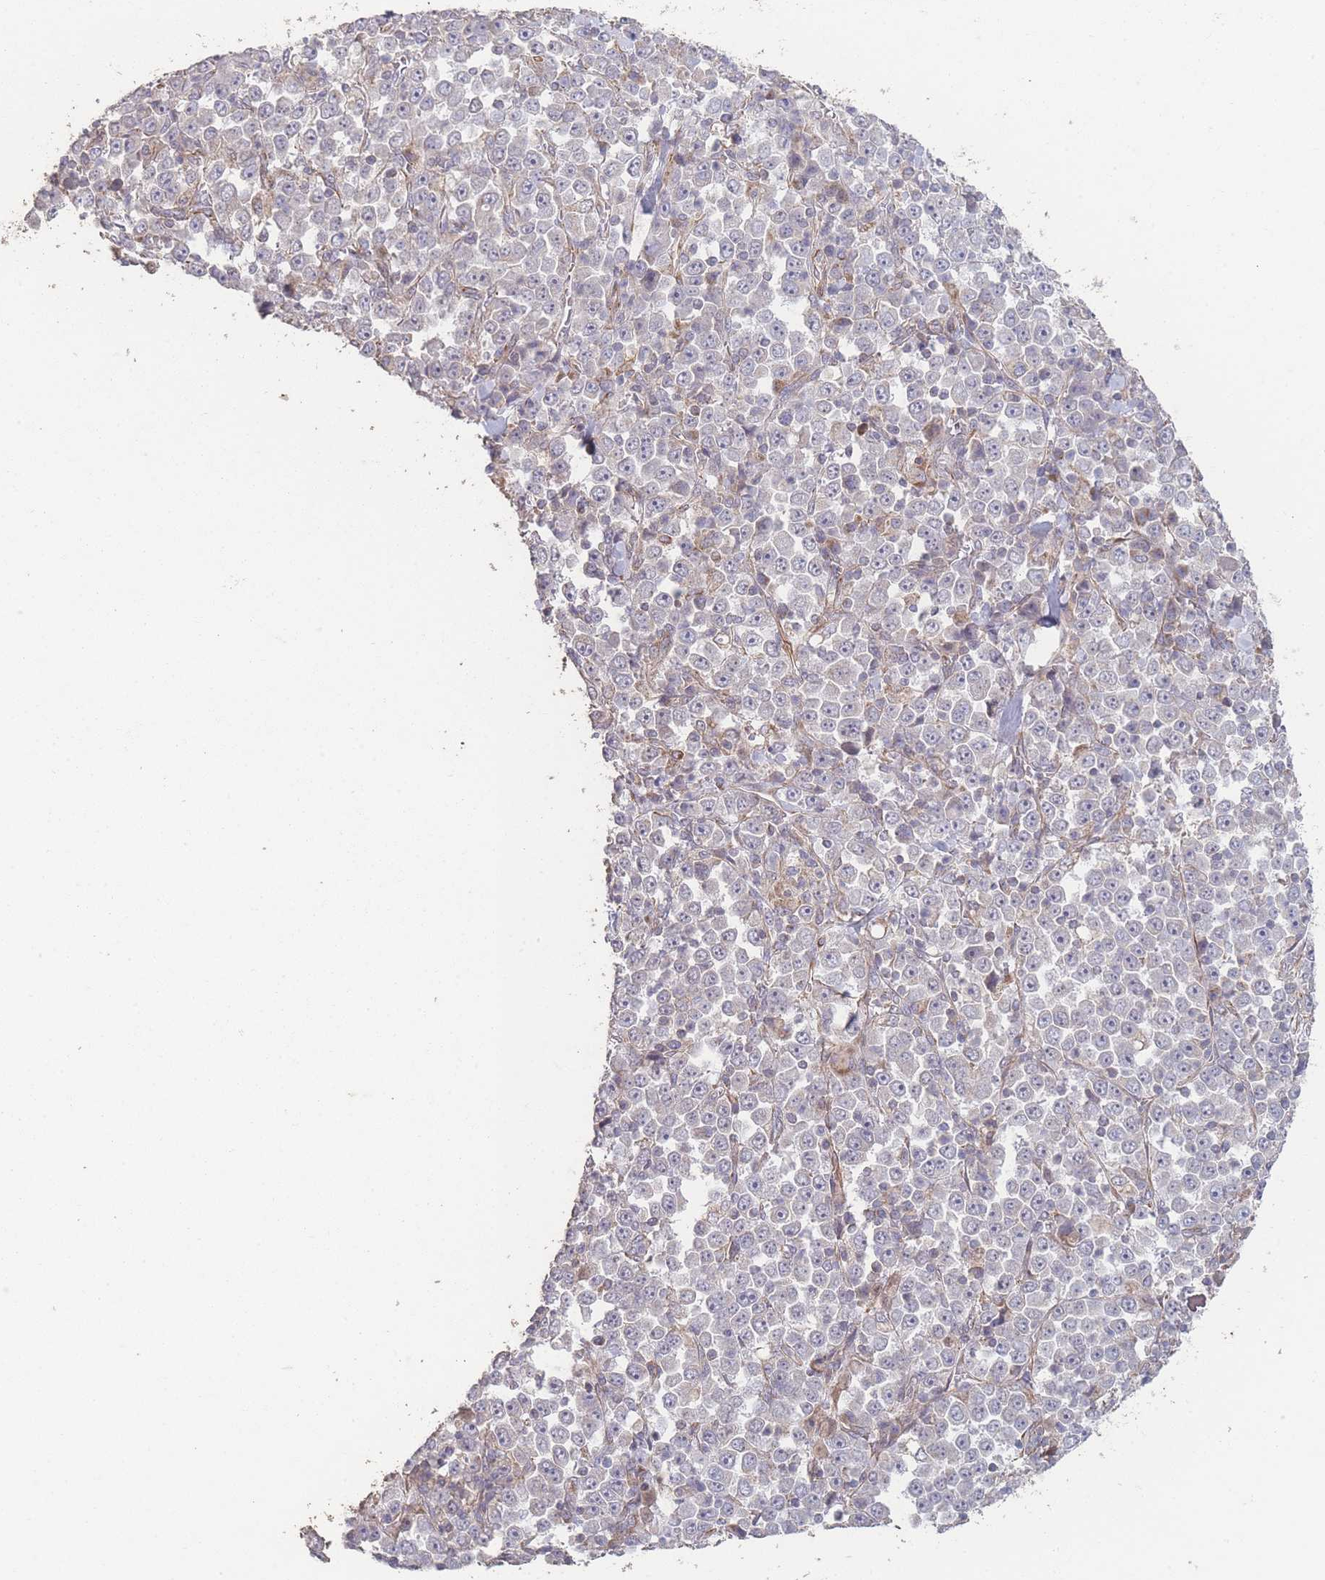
{"staining": {"intensity": "negative", "quantity": "none", "location": "none"}, "tissue": "stomach cancer", "cell_type": "Tumor cells", "image_type": "cancer", "snomed": [{"axis": "morphology", "description": "Normal tissue, NOS"}, {"axis": "morphology", "description": "Adenocarcinoma, NOS"}, {"axis": "topography", "description": "Stomach, upper"}, {"axis": "topography", "description": "Stomach"}], "caption": "DAB immunohistochemical staining of stomach cancer (adenocarcinoma) shows no significant expression in tumor cells. (Stains: DAB immunohistochemistry with hematoxylin counter stain, Microscopy: brightfield microscopy at high magnification).", "gene": "PXMP4", "patient": {"sex": "male", "age": 59}}